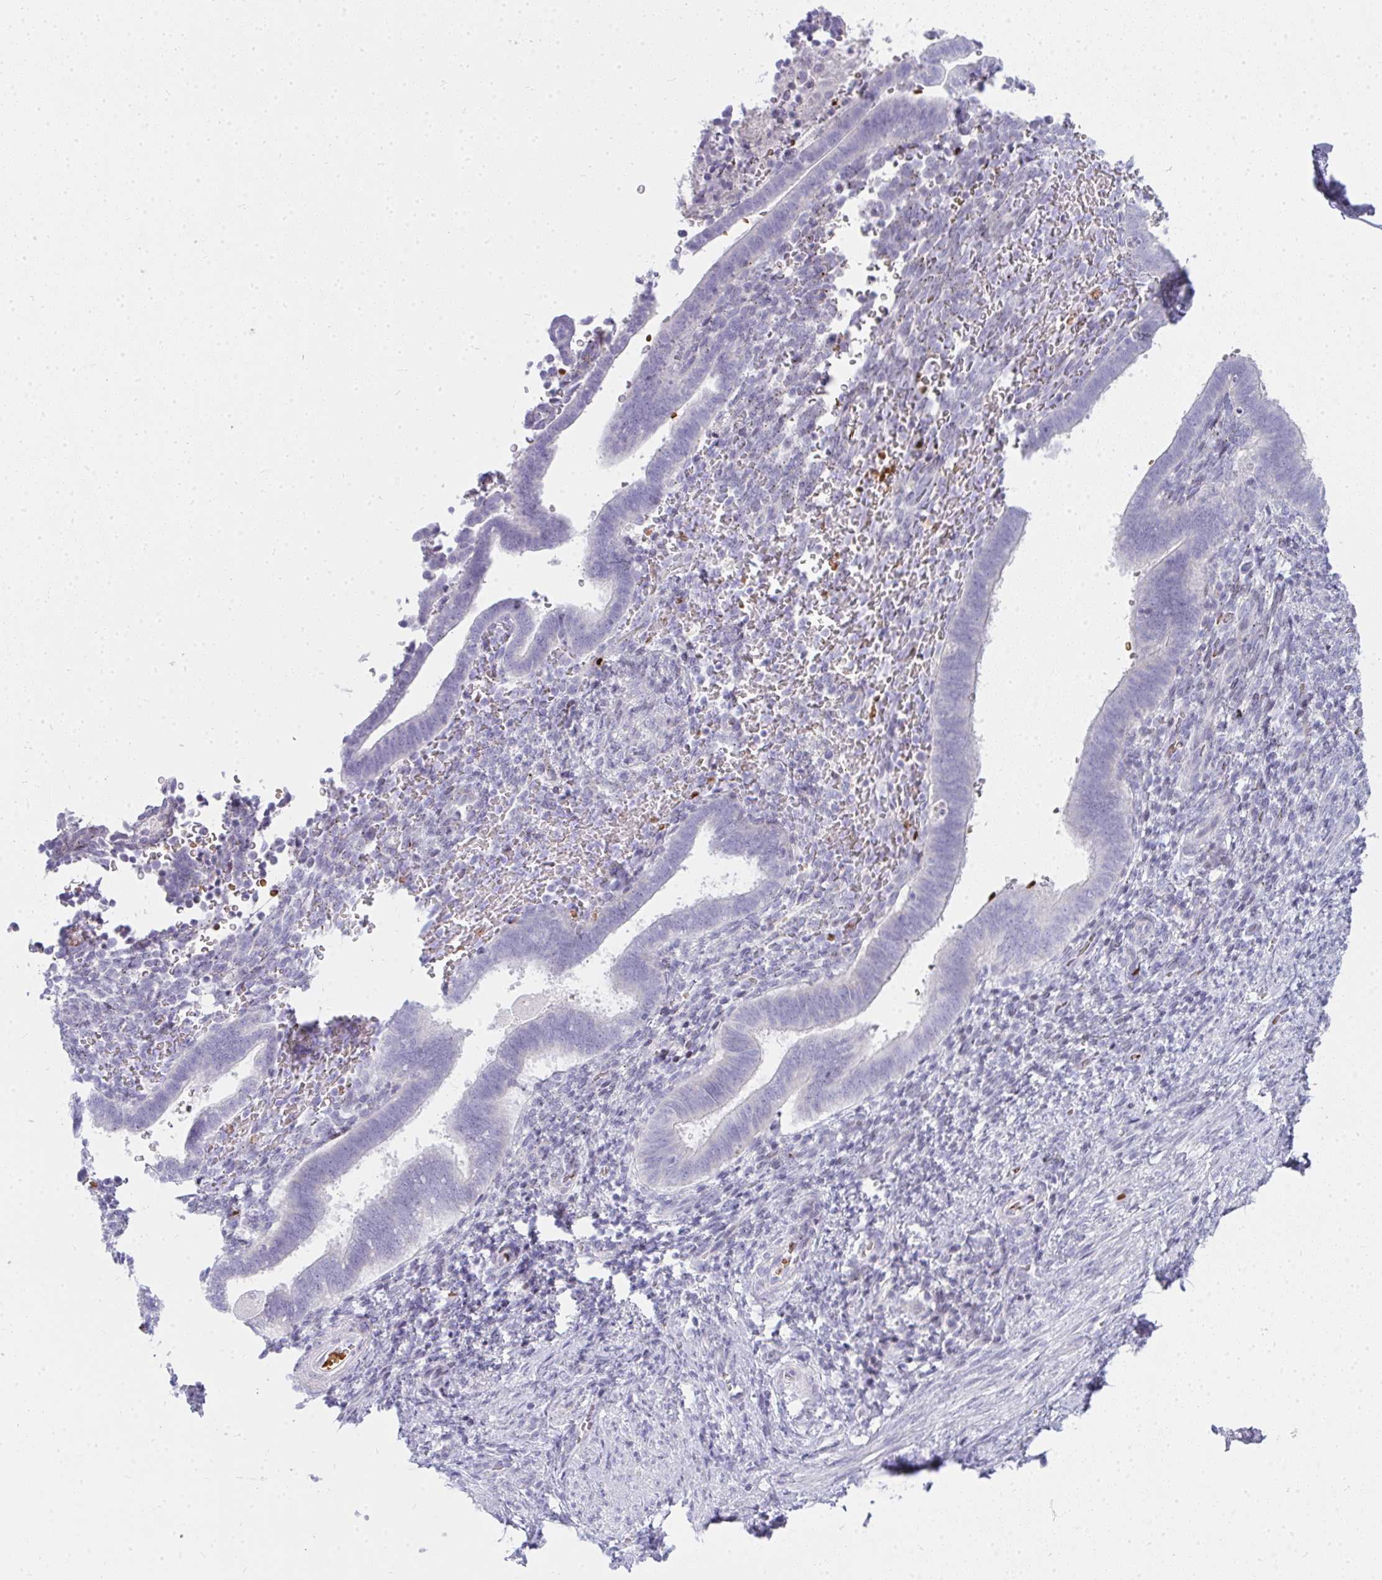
{"staining": {"intensity": "negative", "quantity": "none", "location": "none"}, "tissue": "endometrium", "cell_type": "Cells in endometrial stroma", "image_type": "normal", "snomed": [{"axis": "morphology", "description": "Normal tissue, NOS"}, {"axis": "topography", "description": "Endometrium"}], "caption": "A photomicrograph of human endometrium is negative for staining in cells in endometrial stroma. (DAB immunohistochemistry, high magnification).", "gene": "ZNF182", "patient": {"sex": "female", "age": 34}}